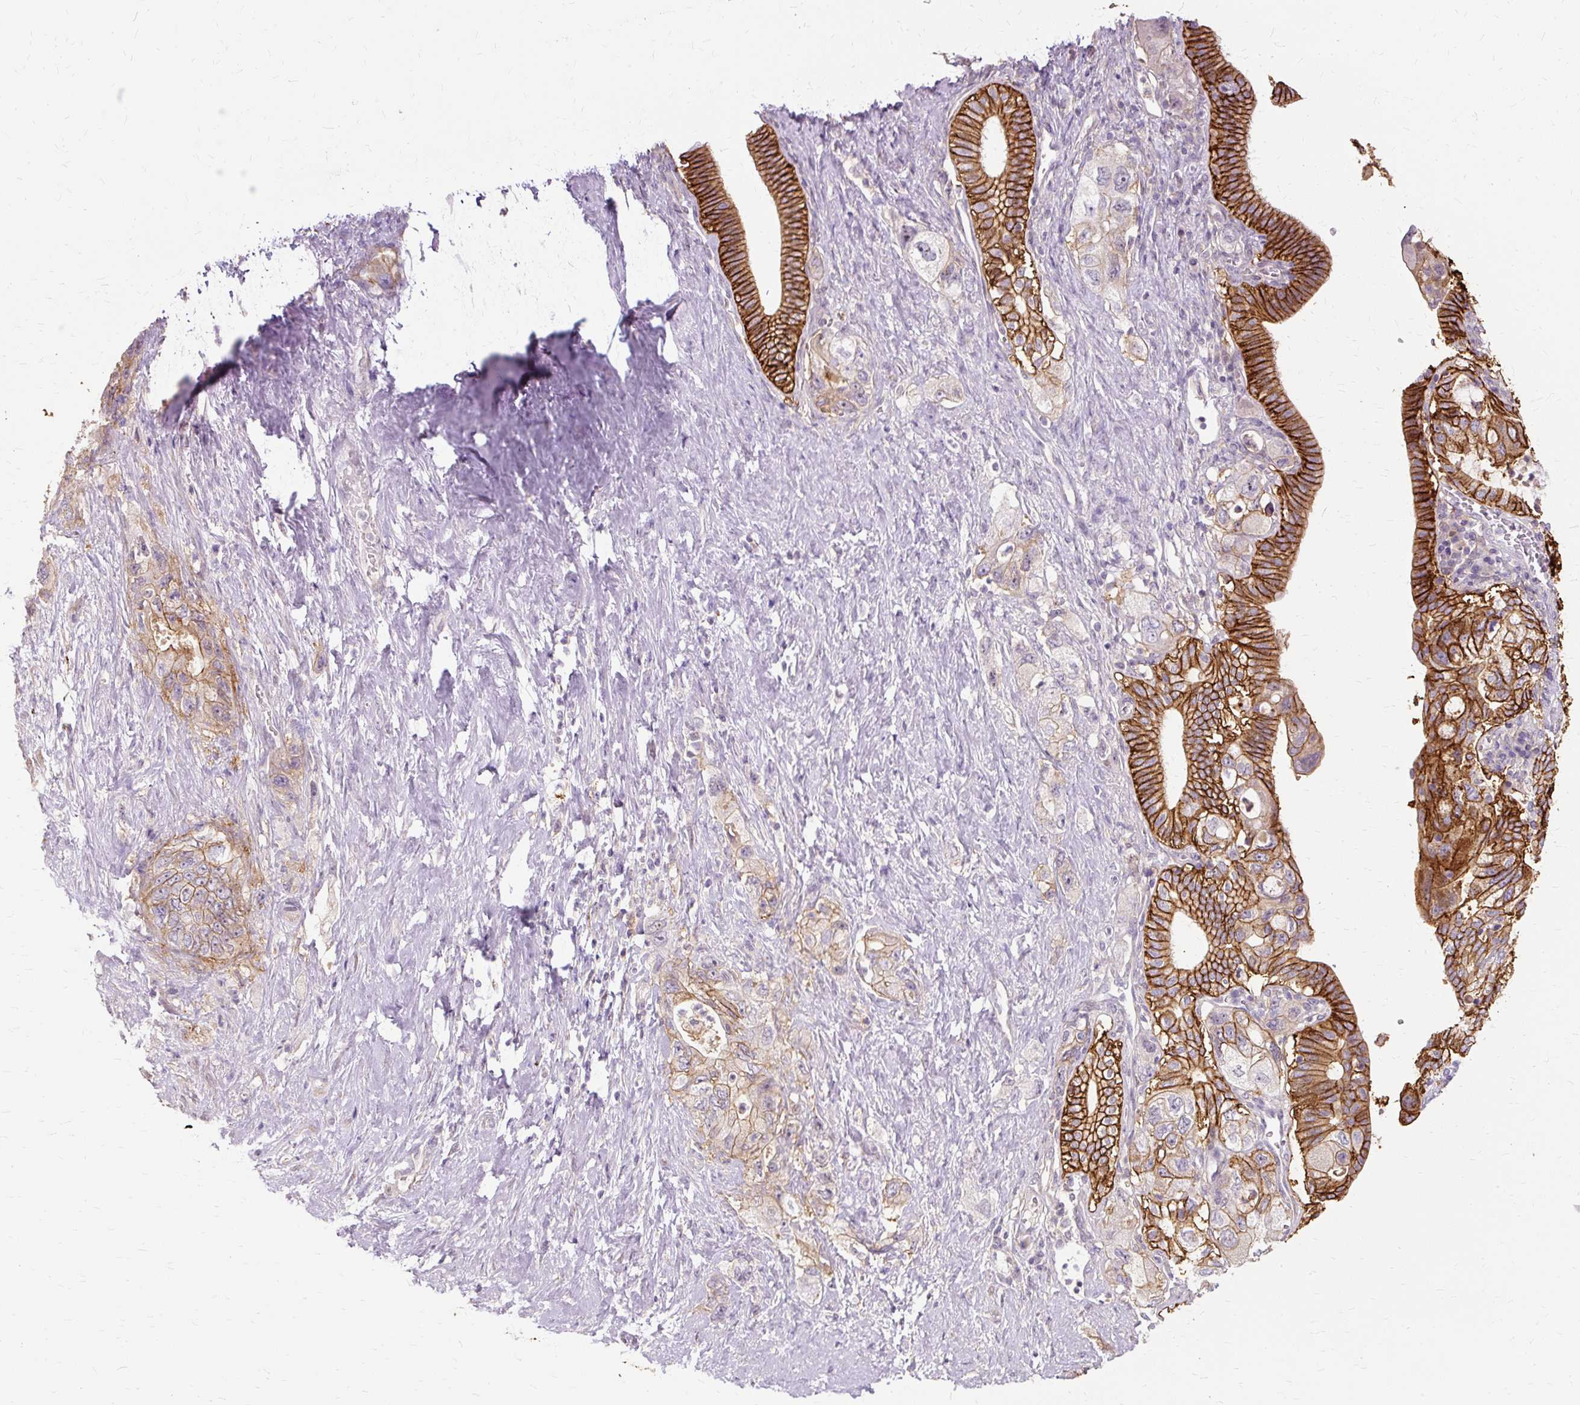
{"staining": {"intensity": "strong", "quantity": ">75%", "location": "cytoplasmic/membranous"}, "tissue": "pancreatic cancer", "cell_type": "Tumor cells", "image_type": "cancer", "snomed": [{"axis": "morphology", "description": "Adenocarcinoma, NOS"}, {"axis": "topography", "description": "Pancreas"}], "caption": "Protein expression analysis of adenocarcinoma (pancreatic) shows strong cytoplasmic/membranous staining in about >75% of tumor cells.", "gene": "TSPAN8", "patient": {"sex": "female", "age": 73}}